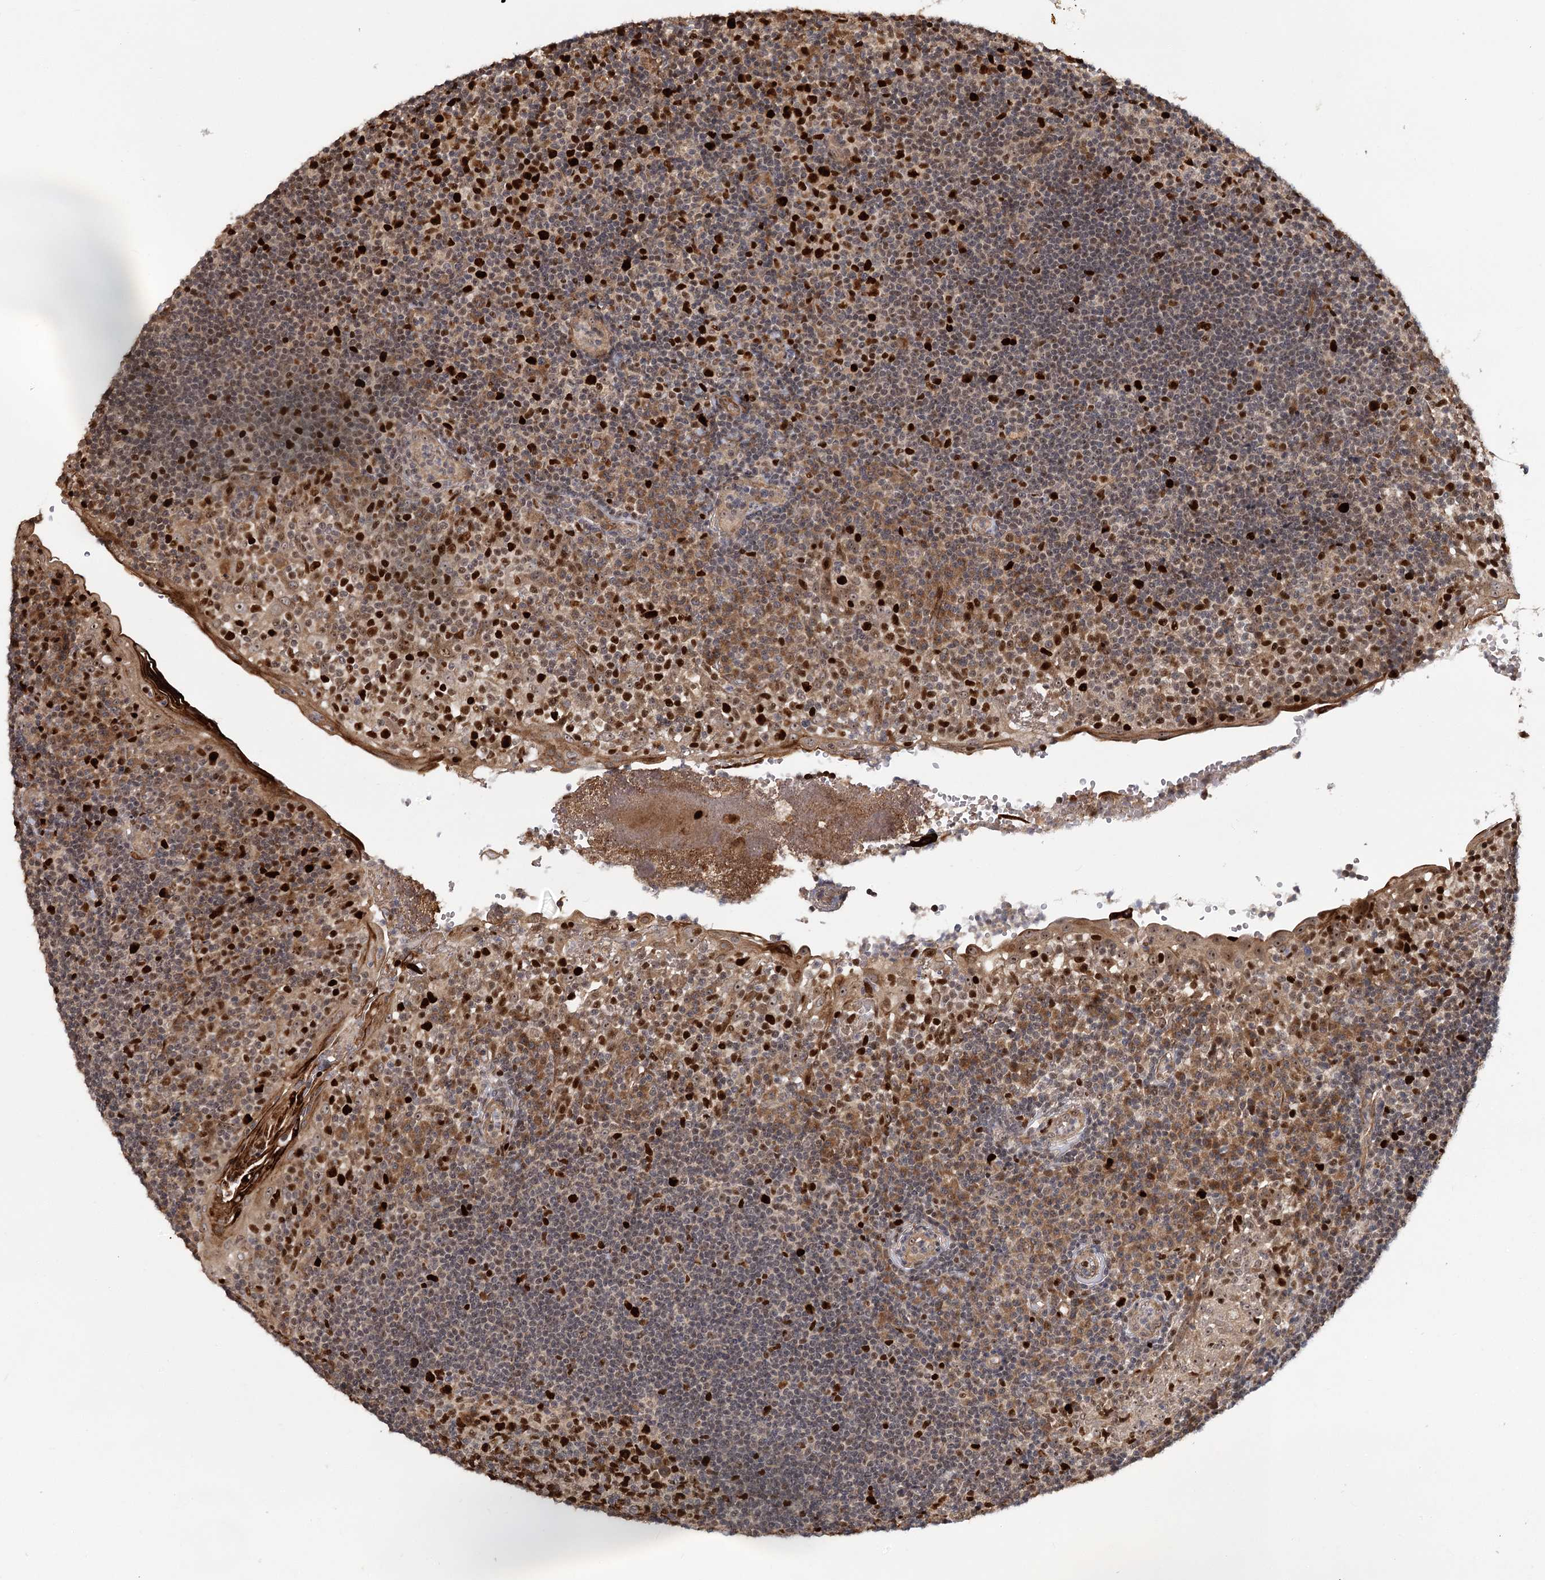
{"staining": {"intensity": "strong", "quantity": ">75%", "location": "nuclear"}, "tissue": "tonsil", "cell_type": "Germinal center cells", "image_type": "normal", "snomed": [{"axis": "morphology", "description": "Normal tissue, NOS"}, {"axis": "topography", "description": "Tonsil"}], "caption": "A micrograph of human tonsil stained for a protein exhibits strong nuclear brown staining in germinal center cells.", "gene": "PIK3C2A", "patient": {"sex": "female", "age": 40}}